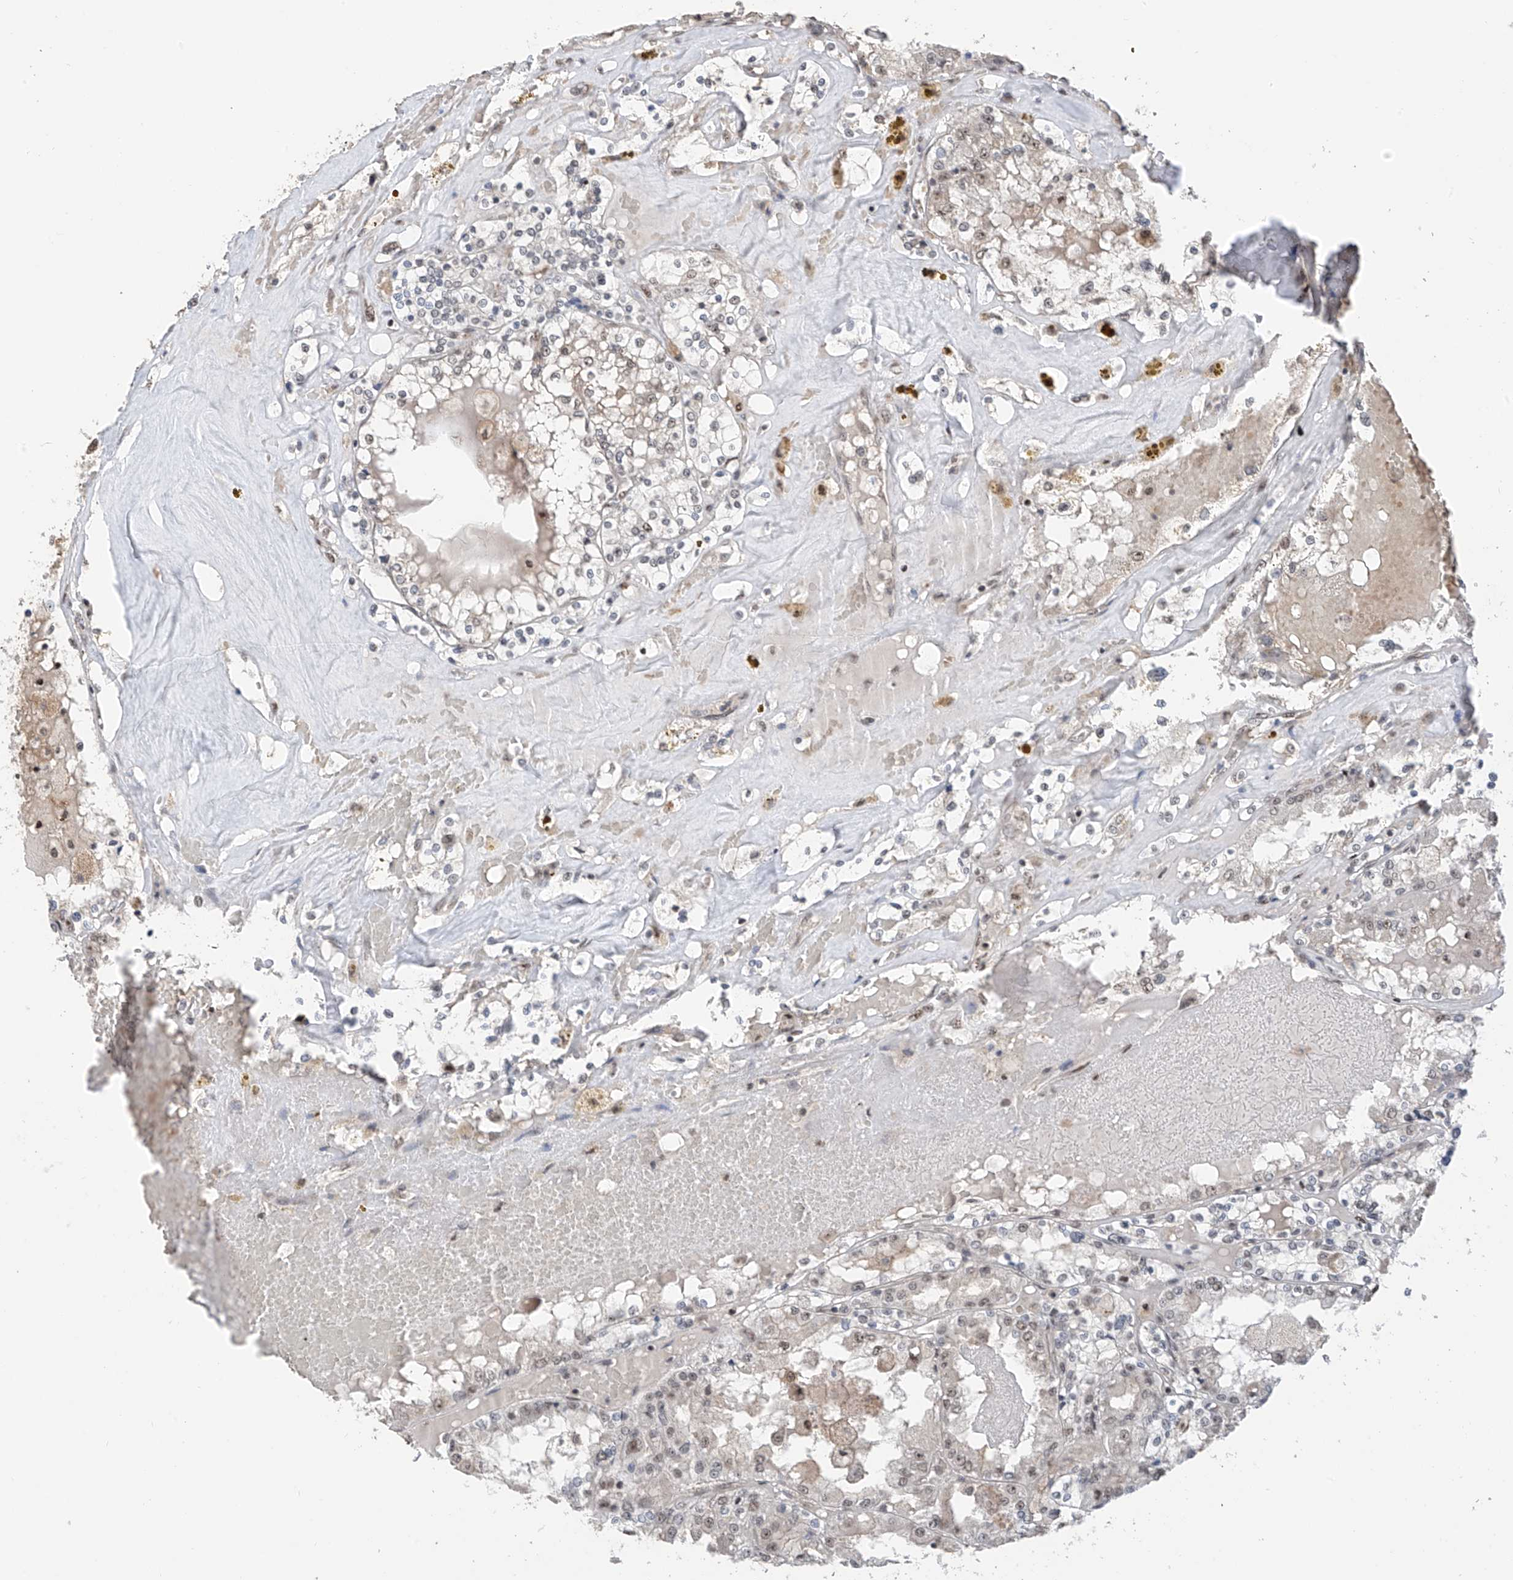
{"staining": {"intensity": "weak", "quantity": "<25%", "location": "nuclear"}, "tissue": "renal cancer", "cell_type": "Tumor cells", "image_type": "cancer", "snomed": [{"axis": "morphology", "description": "Adenocarcinoma, NOS"}, {"axis": "topography", "description": "Kidney"}], "caption": "This is an IHC histopathology image of renal cancer. There is no positivity in tumor cells.", "gene": "C1orf131", "patient": {"sex": "female", "age": 56}}